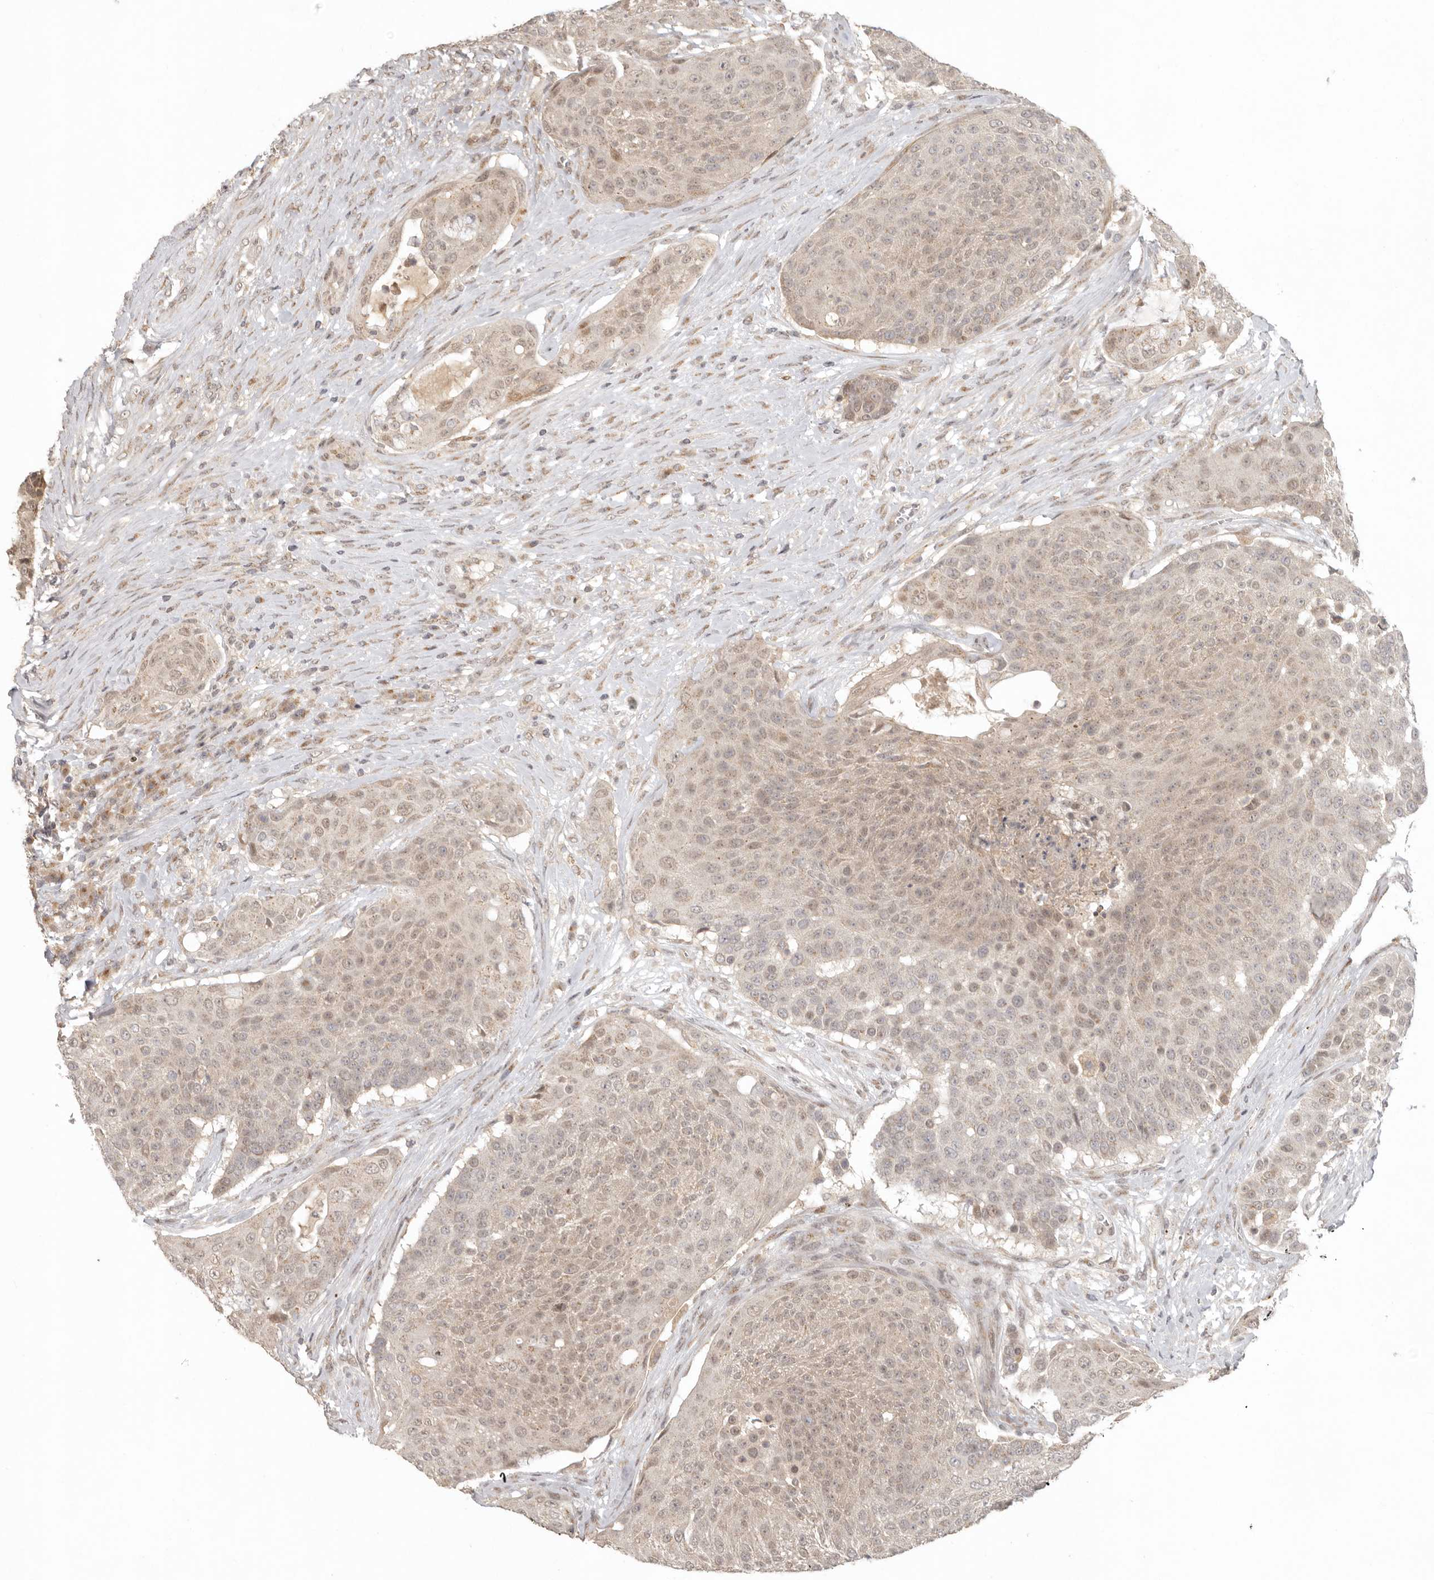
{"staining": {"intensity": "weak", "quantity": ">75%", "location": "cytoplasmic/membranous,nuclear"}, "tissue": "urothelial cancer", "cell_type": "Tumor cells", "image_type": "cancer", "snomed": [{"axis": "morphology", "description": "Urothelial carcinoma, High grade"}, {"axis": "topography", "description": "Urinary bladder"}], "caption": "The immunohistochemical stain labels weak cytoplasmic/membranous and nuclear positivity in tumor cells of urothelial carcinoma (high-grade) tissue. (Stains: DAB (3,3'-diaminobenzidine) in brown, nuclei in blue, Microscopy: brightfield microscopy at high magnification).", "gene": "LRRC75A", "patient": {"sex": "female", "age": 63}}